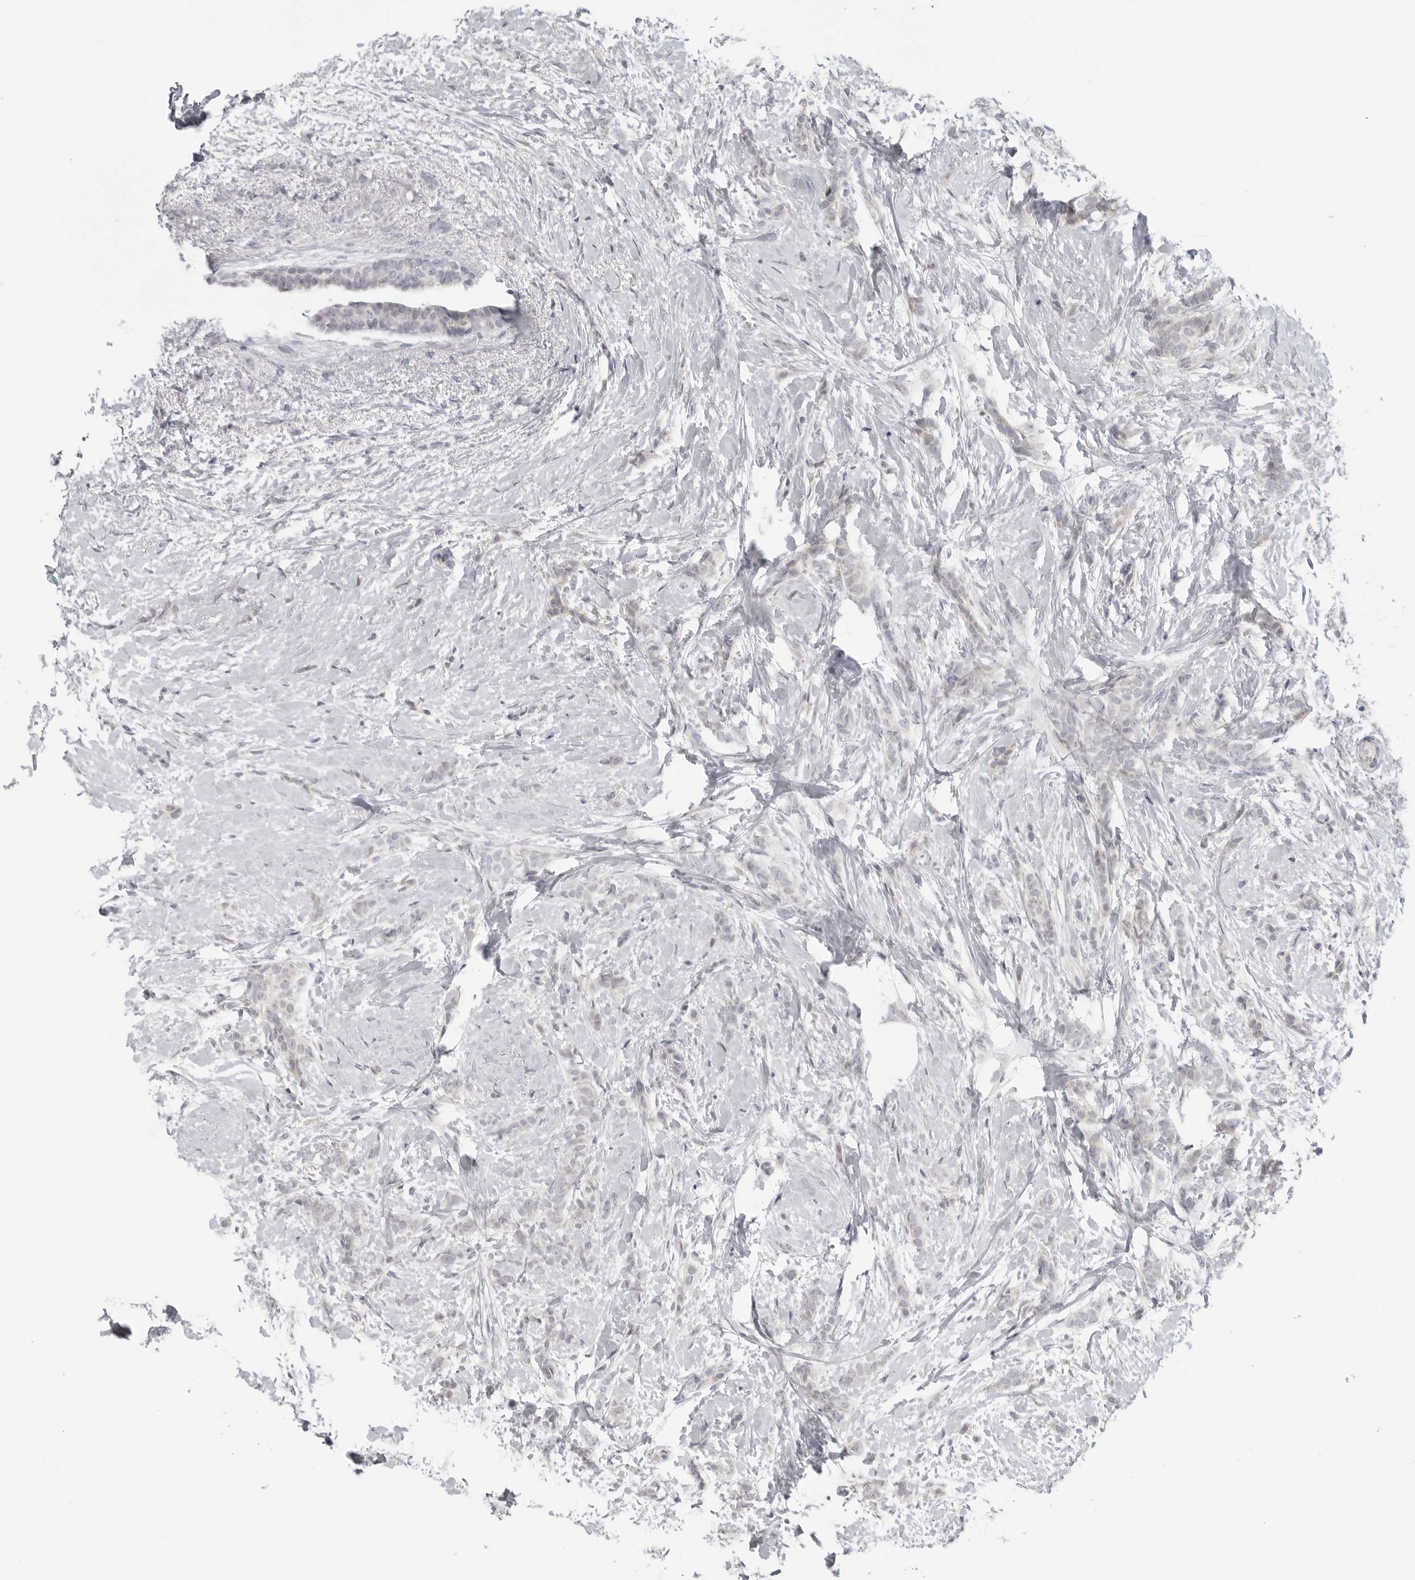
{"staining": {"intensity": "negative", "quantity": "none", "location": "none"}, "tissue": "breast cancer", "cell_type": "Tumor cells", "image_type": "cancer", "snomed": [{"axis": "morphology", "description": "Lobular carcinoma, in situ"}, {"axis": "morphology", "description": "Lobular carcinoma"}, {"axis": "topography", "description": "Breast"}], "caption": "Protein analysis of breast cancer (lobular carcinoma) shows no significant expression in tumor cells.", "gene": "MAP7D1", "patient": {"sex": "female", "age": 41}}